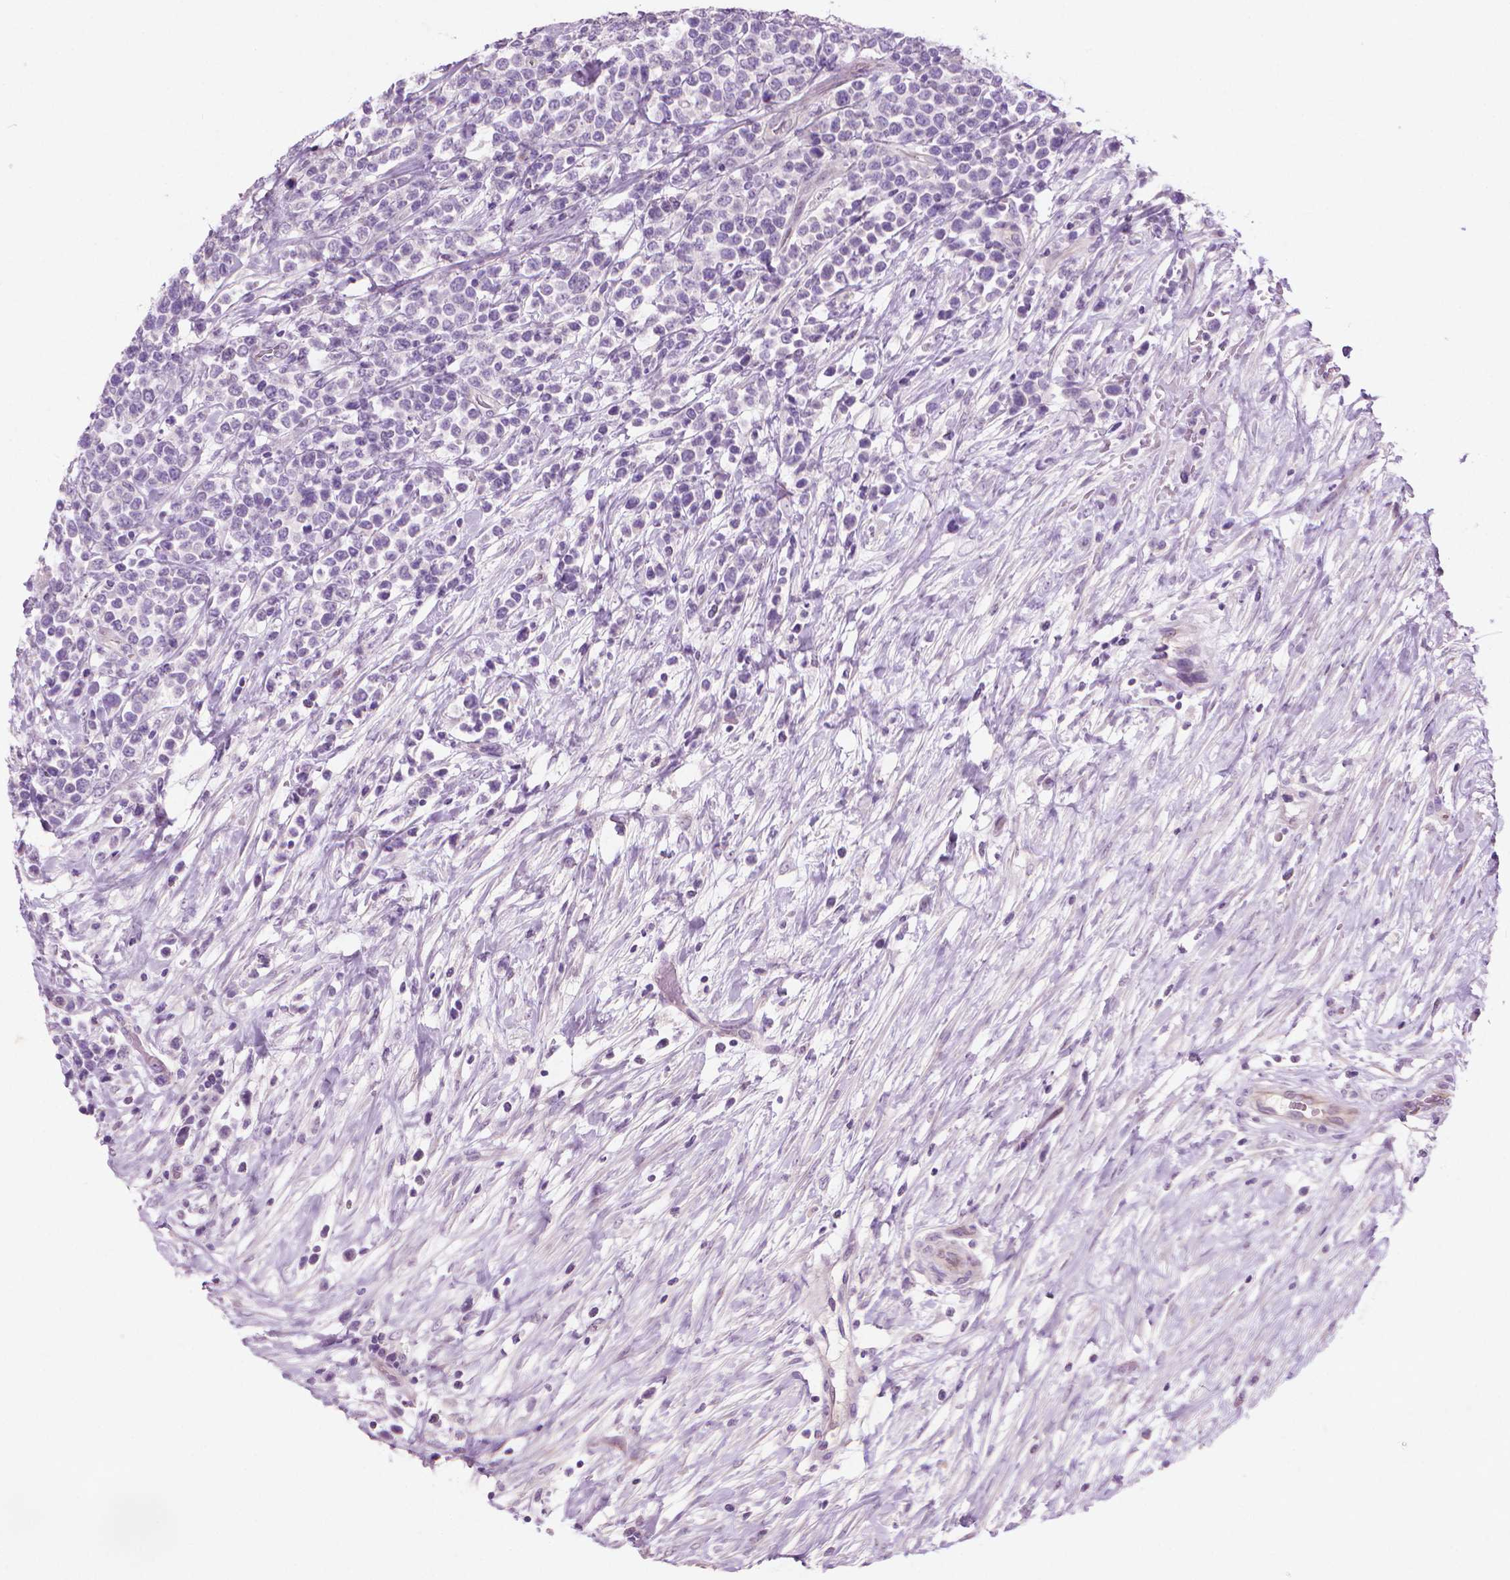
{"staining": {"intensity": "negative", "quantity": "none", "location": "none"}, "tissue": "lymphoma", "cell_type": "Tumor cells", "image_type": "cancer", "snomed": [{"axis": "morphology", "description": "Malignant lymphoma, non-Hodgkin's type, High grade"}, {"axis": "topography", "description": "Soft tissue"}], "caption": "Immunohistochemistry (IHC) of human high-grade malignant lymphoma, non-Hodgkin's type exhibits no positivity in tumor cells.", "gene": "KRT73", "patient": {"sex": "female", "age": 56}}